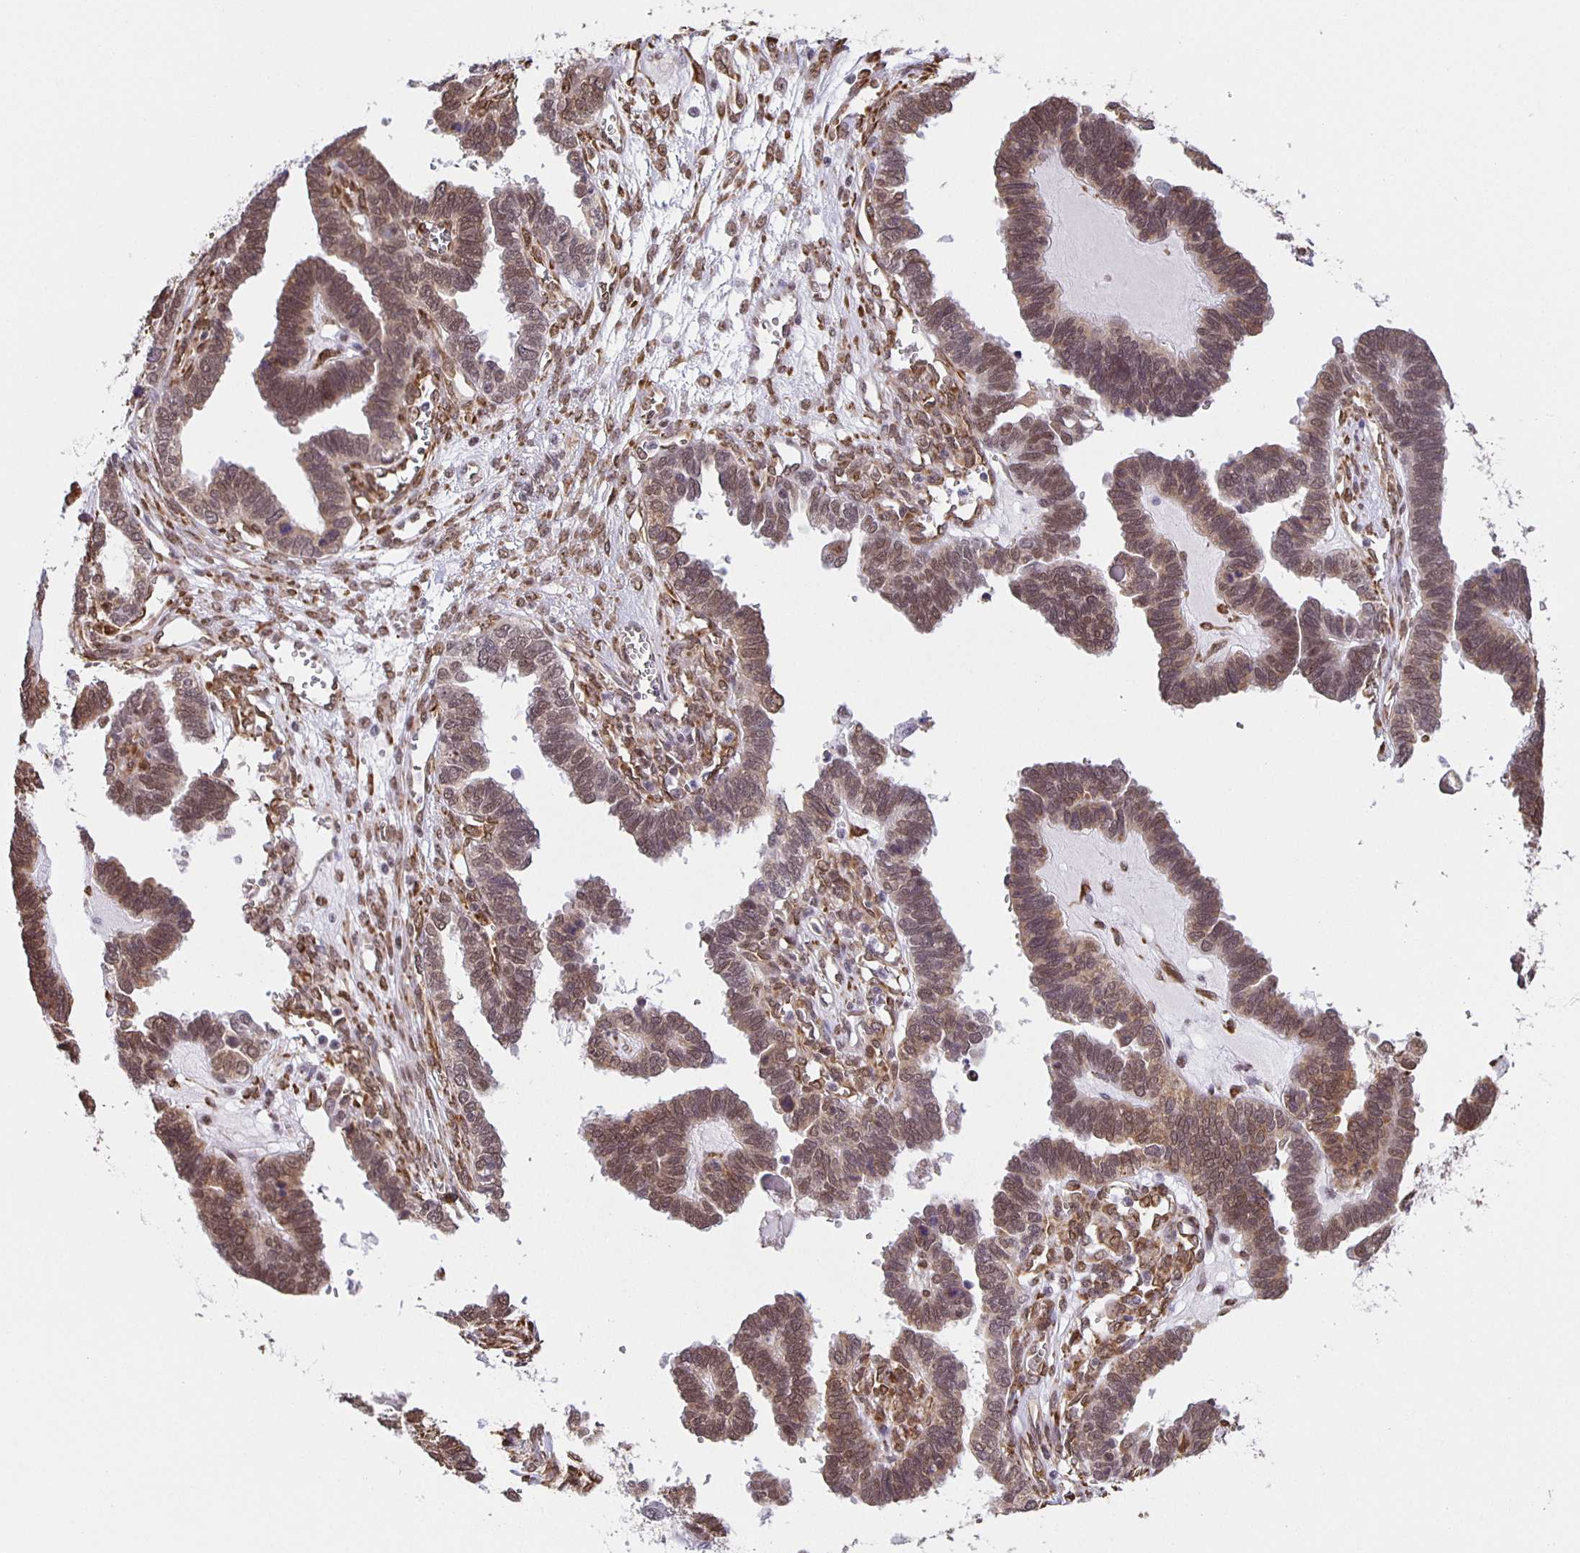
{"staining": {"intensity": "moderate", "quantity": ">75%", "location": "nuclear"}, "tissue": "ovarian cancer", "cell_type": "Tumor cells", "image_type": "cancer", "snomed": [{"axis": "morphology", "description": "Cystadenocarcinoma, serous, NOS"}, {"axis": "topography", "description": "Ovary"}], "caption": "Immunohistochemistry photomicrograph of ovarian cancer stained for a protein (brown), which exhibits medium levels of moderate nuclear positivity in about >75% of tumor cells.", "gene": "ZRANB2", "patient": {"sex": "female", "age": 51}}